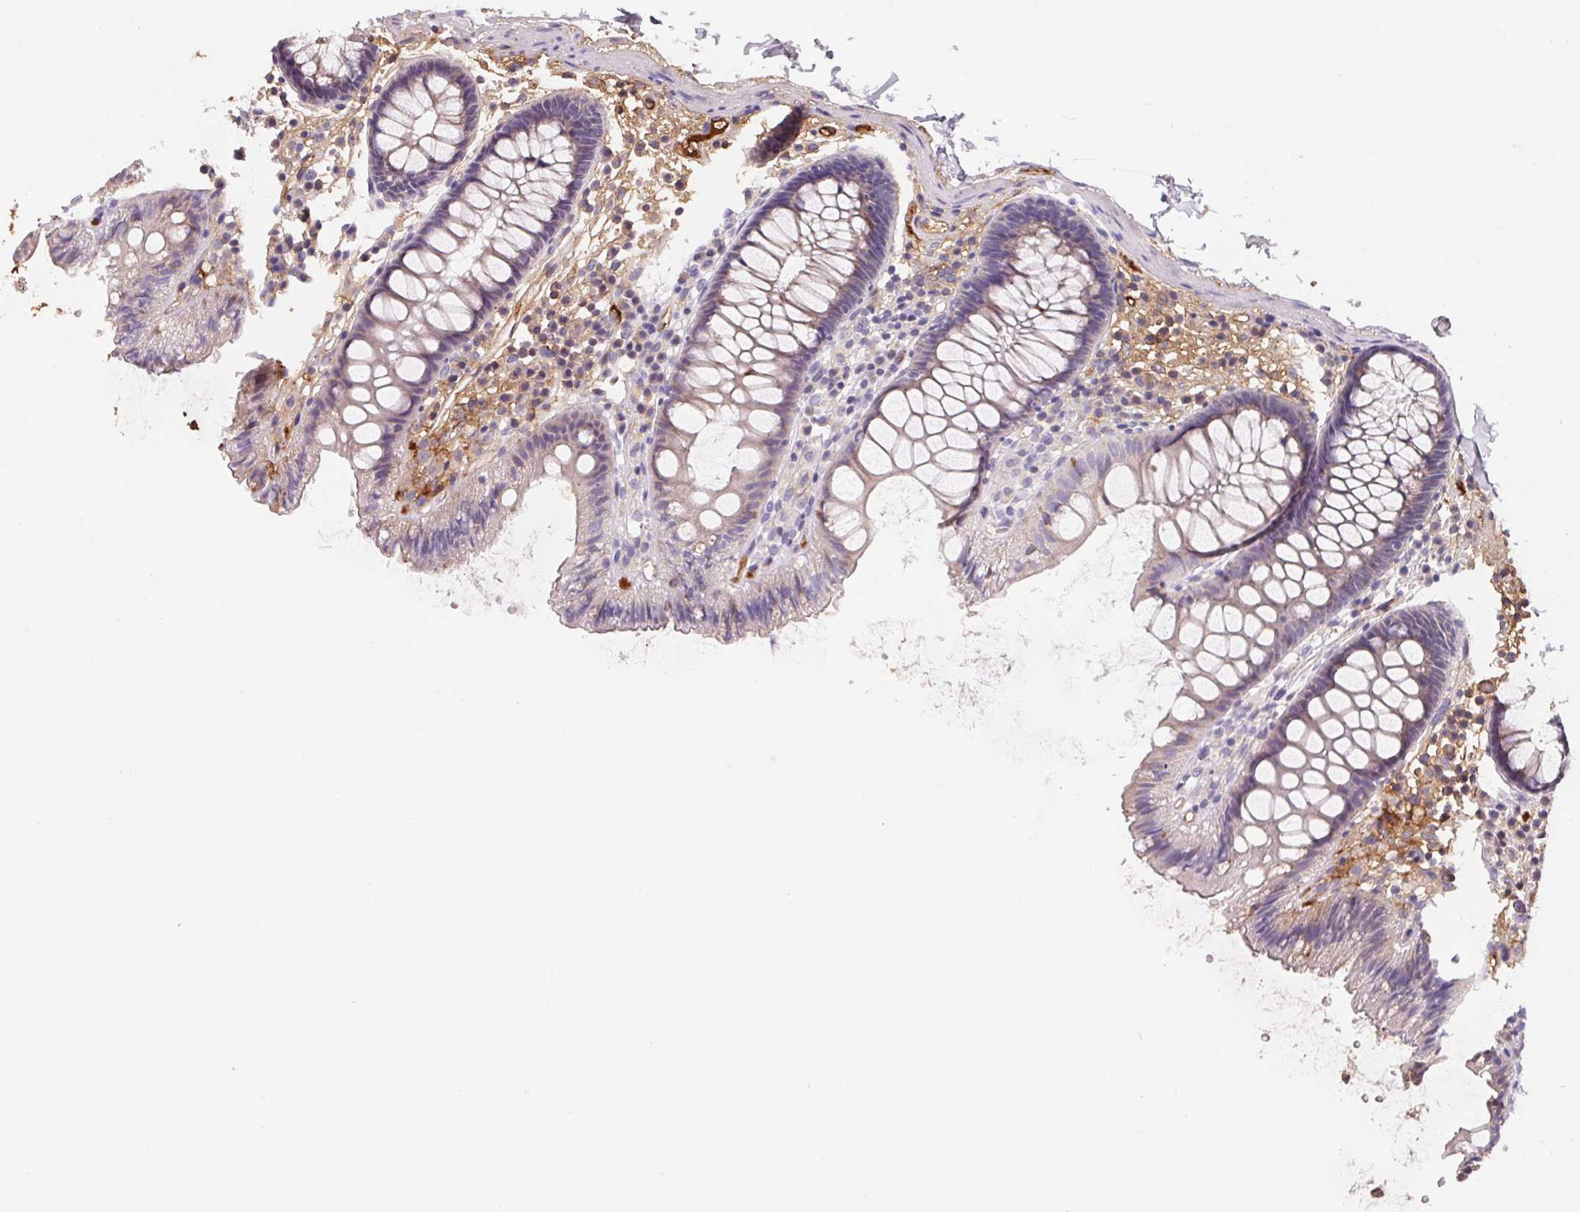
{"staining": {"intensity": "moderate", "quantity": "25%-75%", "location": "cytoplasmic/membranous"}, "tissue": "colon", "cell_type": "Endothelial cells", "image_type": "normal", "snomed": [{"axis": "morphology", "description": "Normal tissue, NOS"}, {"axis": "topography", "description": "Colon"}], "caption": "Unremarkable colon exhibits moderate cytoplasmic/membranous positivity in about 25%-75% of endothelial cells, visualized by immunohistochemistry.", "gene": "LPA", "patient": {"sex": "male", "age": 84}}